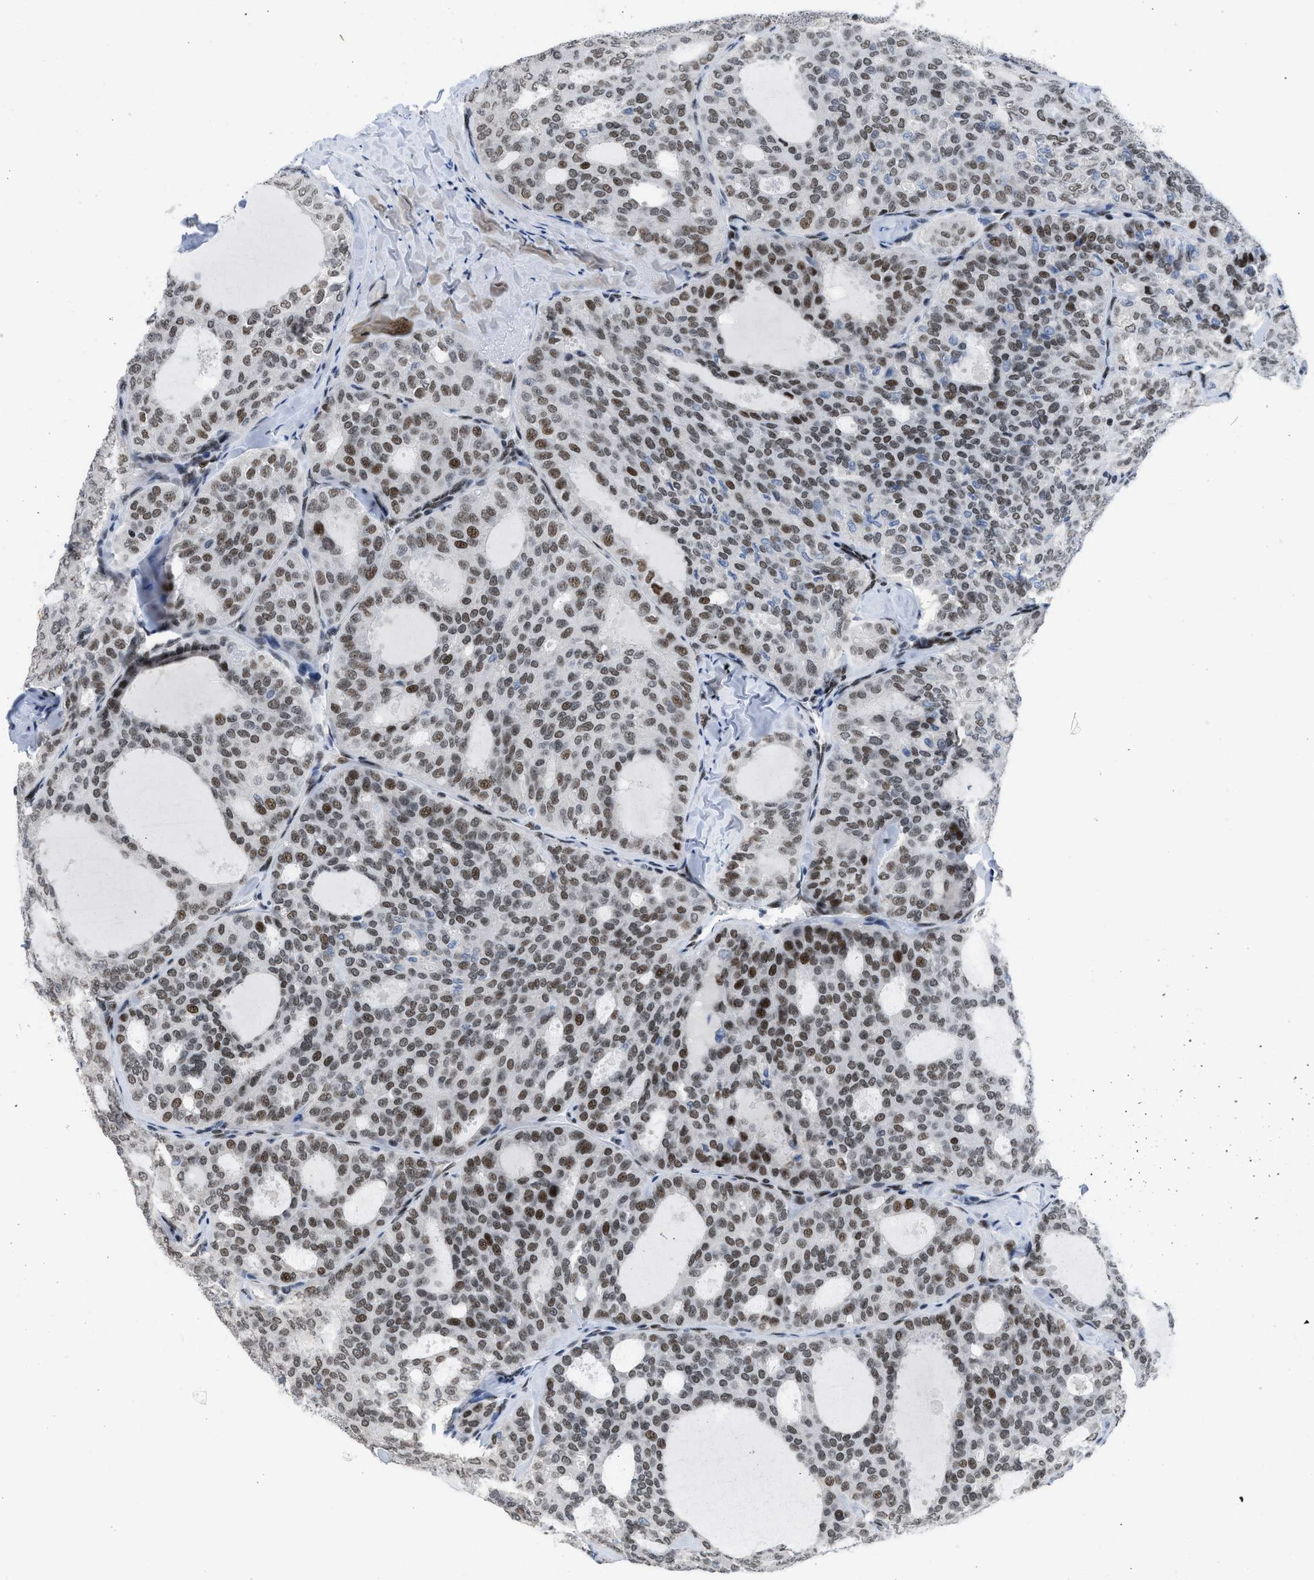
{"staining": {"intensity": "moderate", "quantity": ">75%", "location": "nuclear"}, "tissue": "thyroid cancer", "cell_type": "Tumor cells", "image_type": "cancer", "snomed": [{"axis": "morphology", "description": "Follicular adenoma carcinoma, NOS"}, {"axis": "topography", "description": "Thyroid gland"}], "caption": "This image shows thyroid cancer (follicular adenoma carcinoma) stained with IHC to label a protein in brown. The nuclear of tumor cells show moderate positivity for the protein. Nuclei are counter-stained blue.", "gene": "TERF2IP", "patient": {"sex": "male", "age": 75}}